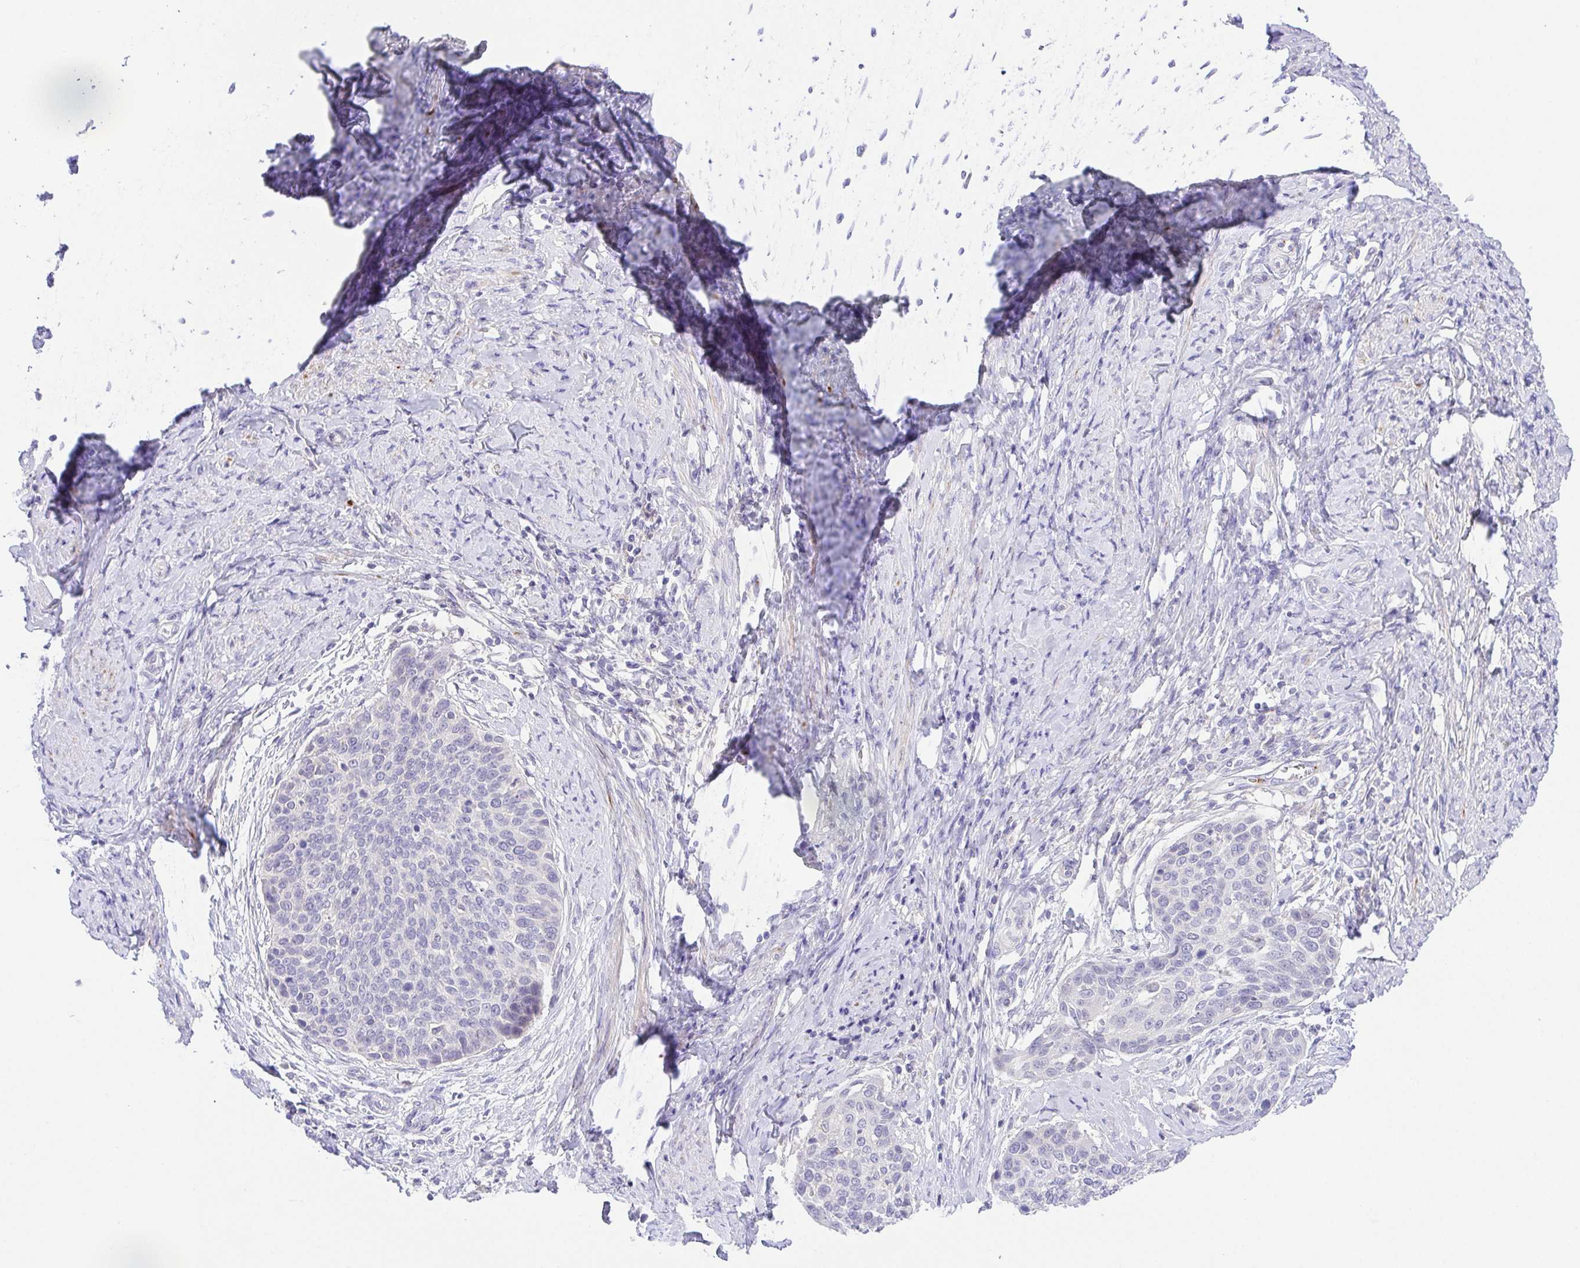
{"staining": {"intensity": "negative", "quantity": "none", "location": "none"}, "tissue": "cervical cancer", "cell_type": "Tumor cells", "image_type": "cancer", "snomed": [{"axis": "morphology", "description": "Squamous cell carcinoma, NOS"}, {"axis": "topography", "description": "Cervix"}], "caption": "Immunohistochemistry (IHC) photomicrograph of neoplastic tissue: cervical cancer stained with DAB displays no significant protein staining in tumor cells.", "gene": "PRR14L", "patient": {"sex": "female", "age": 69}}